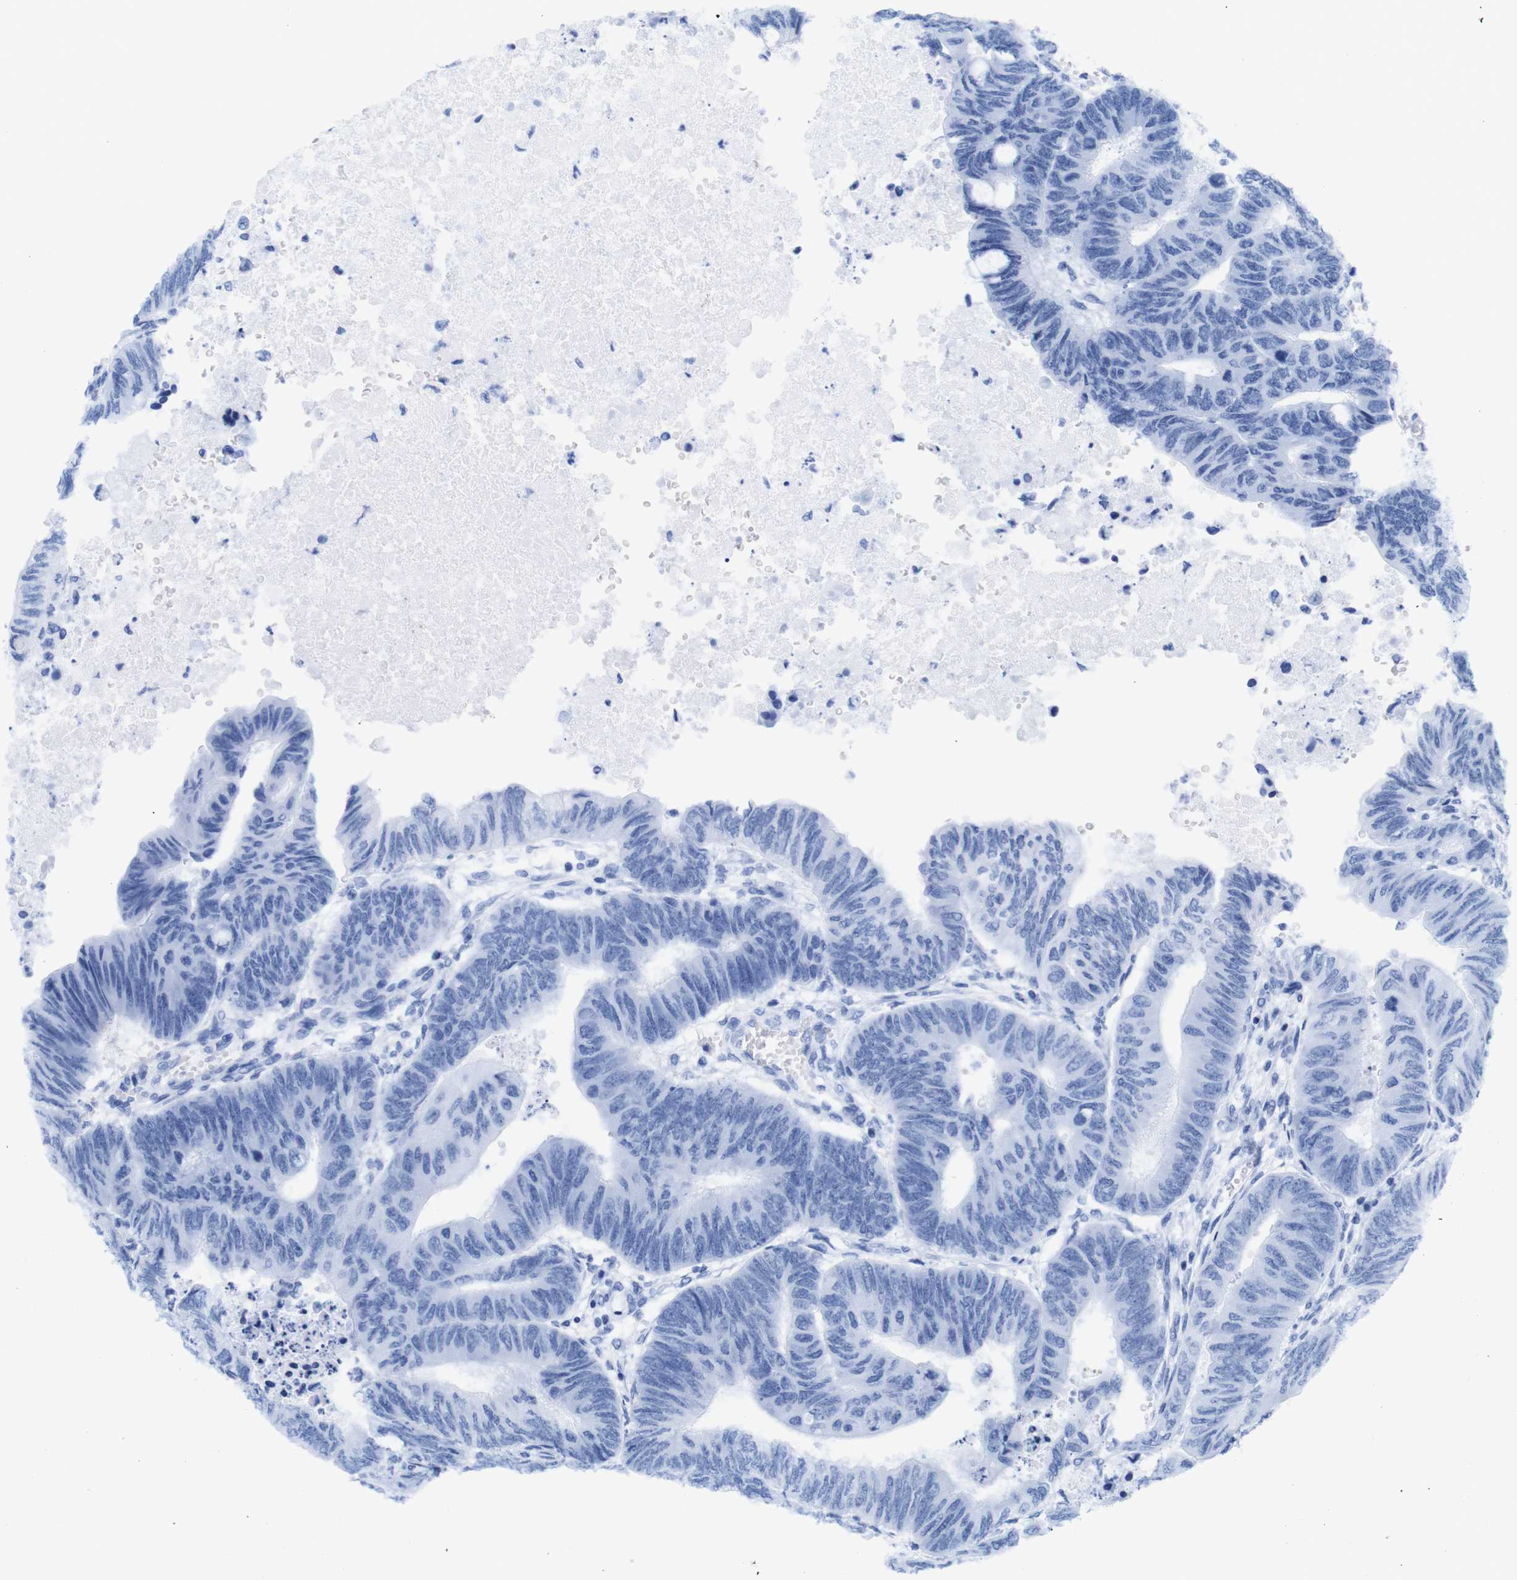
{"staining": {"intensity": "negative", "quantity": "none", "location": "none"}, "tissue": "colorectal cancer", "cell_type": "Tumor cells", "image_type": "cancer", "snomed": [{"axis": "morphology", "description": "Normal tissue, NOS"}, {"axis": "morphology", "description": "Adenocarcinoma, NOS"}, {"axis": "topography", "description": "Rectum"}, {"axis": "topography", "description": "Peripheral nerve tissue"}], "caption": "High magnification brightfield microscopy of colorectal adenocarcinoma stained with DAB (3,3'-diaminobenzidine) (brown) and counterstained with hematoxylin (blue): tumor cells show no significant expression. (DAB immunohistochemistry (IHC), high magnification).", "gene": "TCEAL9", "patient": {"sex": "male", "age": 92}}